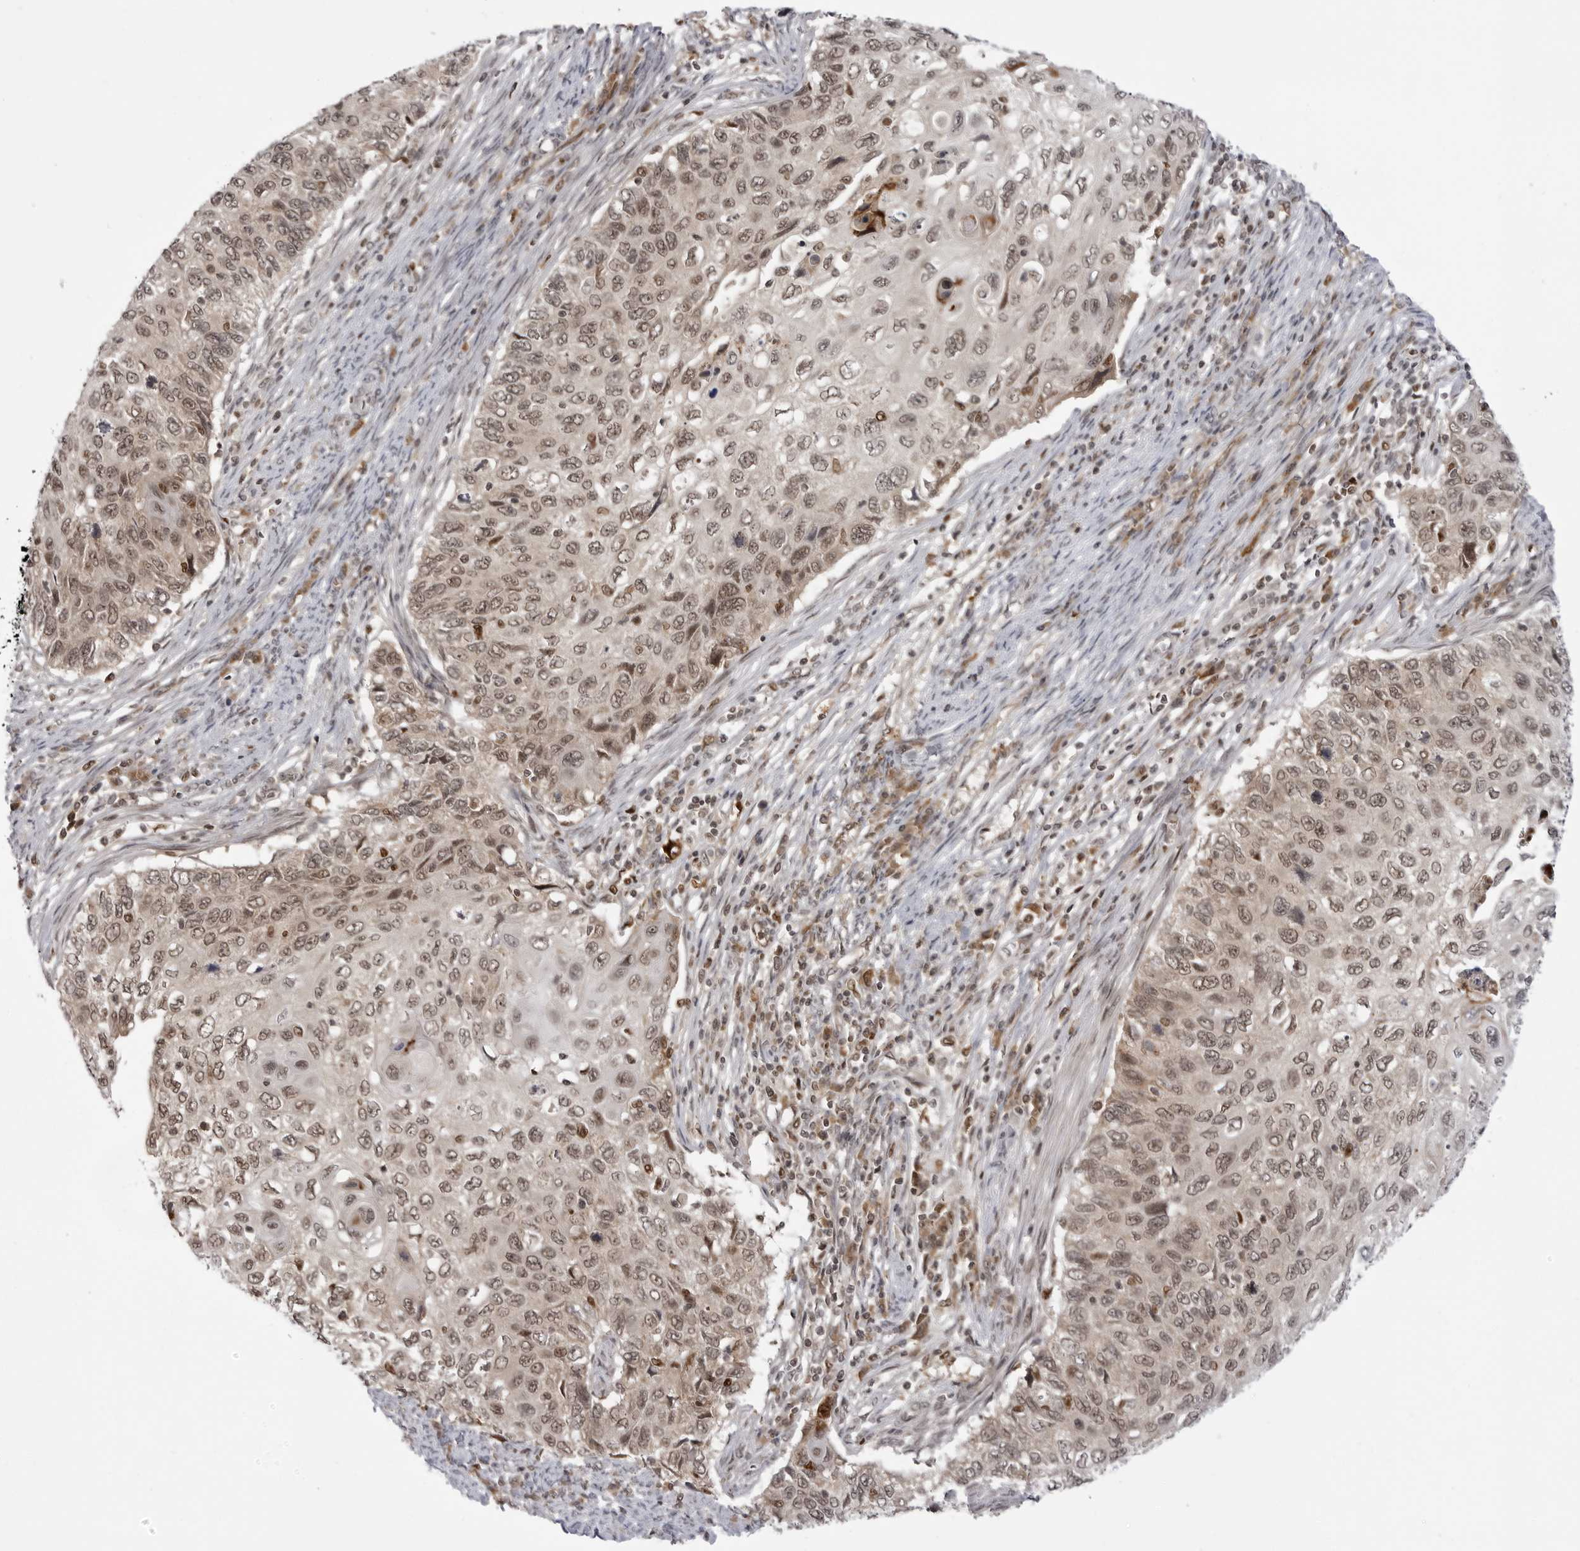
{"staining": {"intensity": "moderate", "quantity": ">75%", "location": "nuclear"}, "tissue": "cervical cancer", "cell_type": "Tumor cells", "image_type": "cancer", "snomed": [{"axis": "morphology", "description": "Squamous cell carcinoma, NOS"}, {"axis": "topography", "description": "Cervix"}], "caption": "Squamous cell carcinoma (cervical) stained with DAB immunohistochemistry reveals medium levels of moderate nuclear positivity in about >75% of tumor cells.", "gene": "PTK2B", "patient": {"sex": "female", "age": 70}}